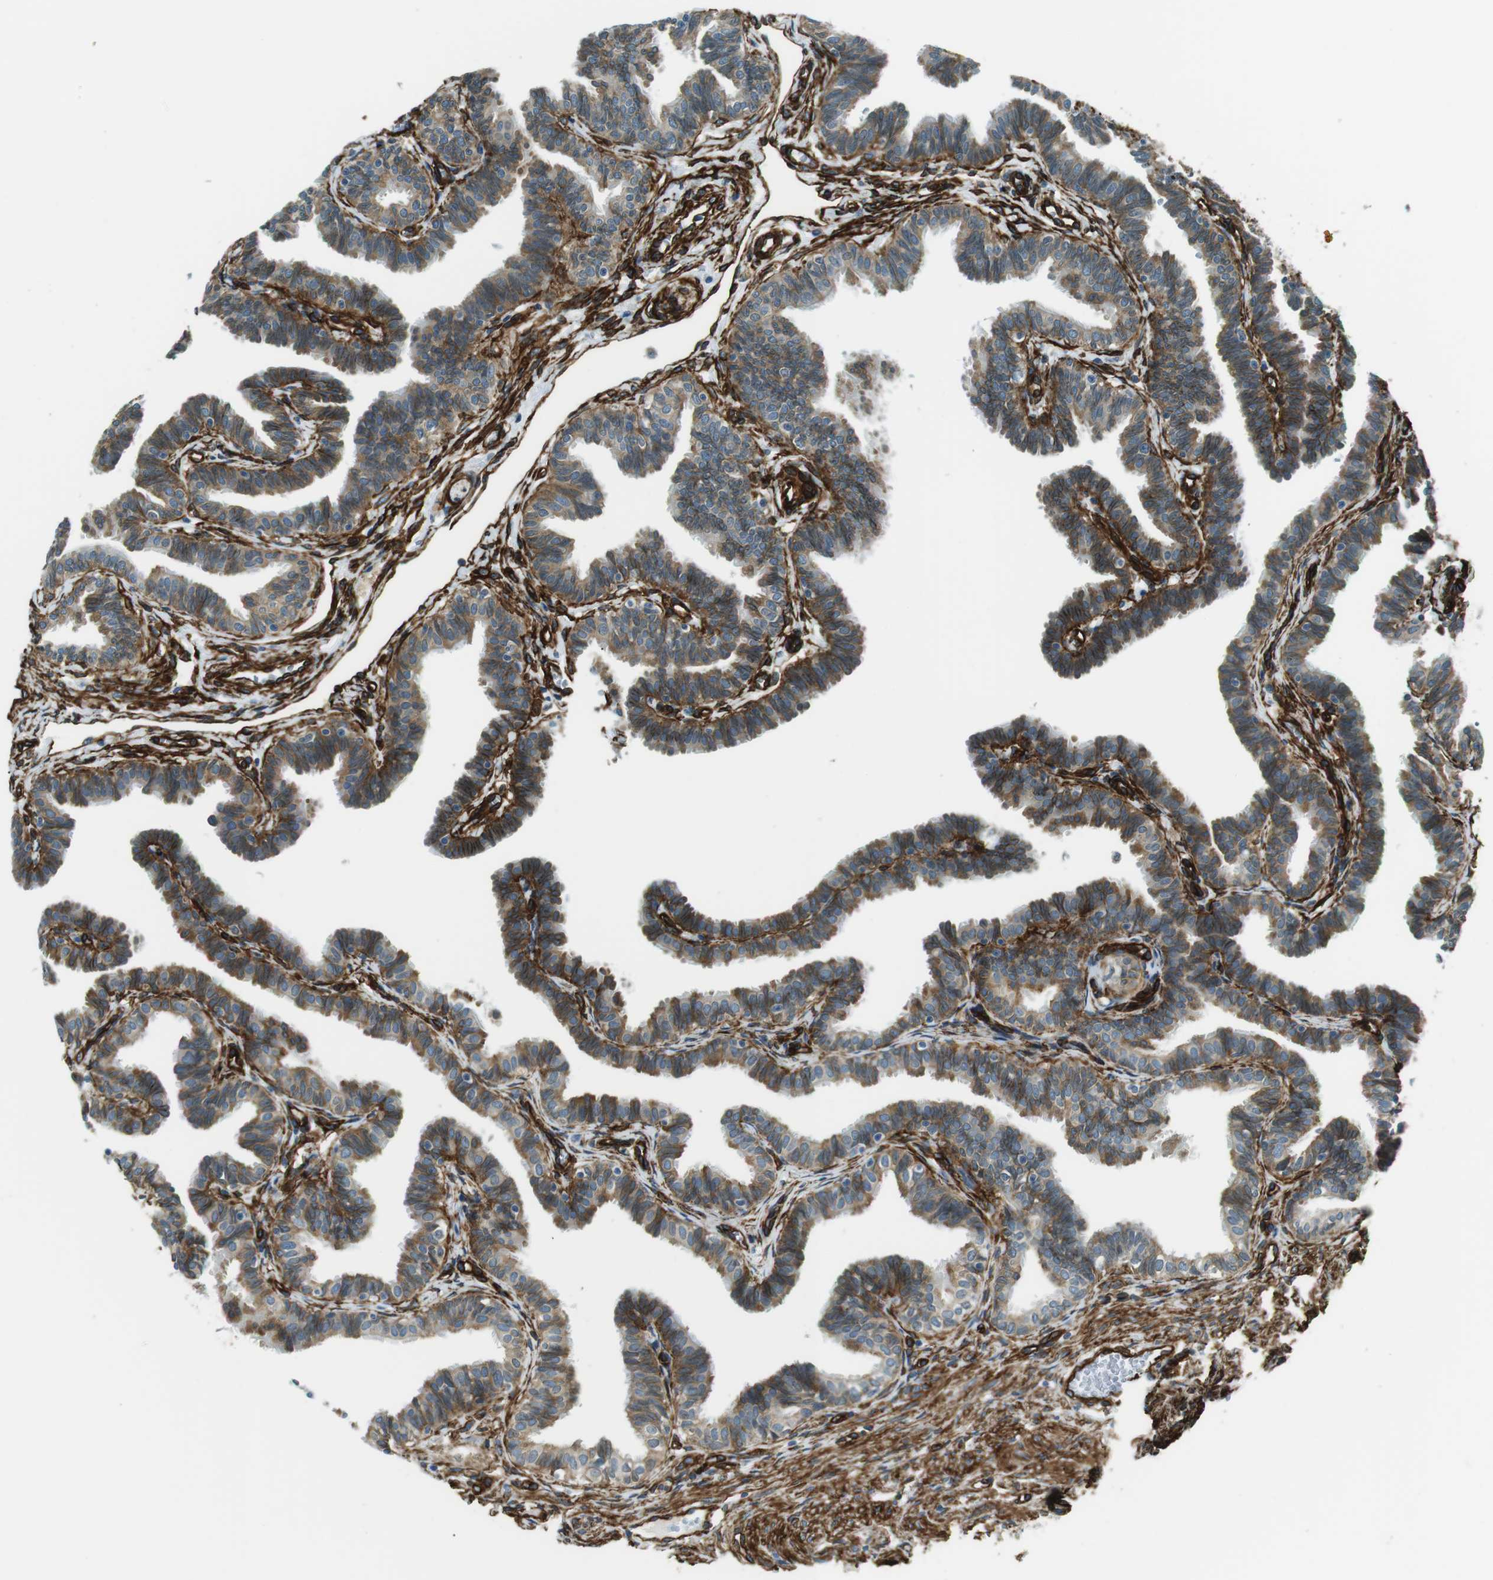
{"staining": {"intensity": "moderate", "quantity": ">75%", "location": "cytoplasmic/membranous"}, "tissue": "fallopian tube", "cell_type": "Glandular cells", "image_type": "normal", "snomed": [{"axis": "morphology", "description": "Normal tissue, NOS"}, {"axis": "topography", "description": "Fallopian tube"}, {"axis": "topography", "description": "Ovary"}], "caption": "Moderate cytoplasmic/membranous protein expression is appreciated in about >75% of glandular cells in fallopian tube. Using DAB (brown) and hematoxylin (blue) stains, captured at high magnification using brightfield microscopy.", "gene": "ODR4", "patient": {"sex": "female", "age": 23}}